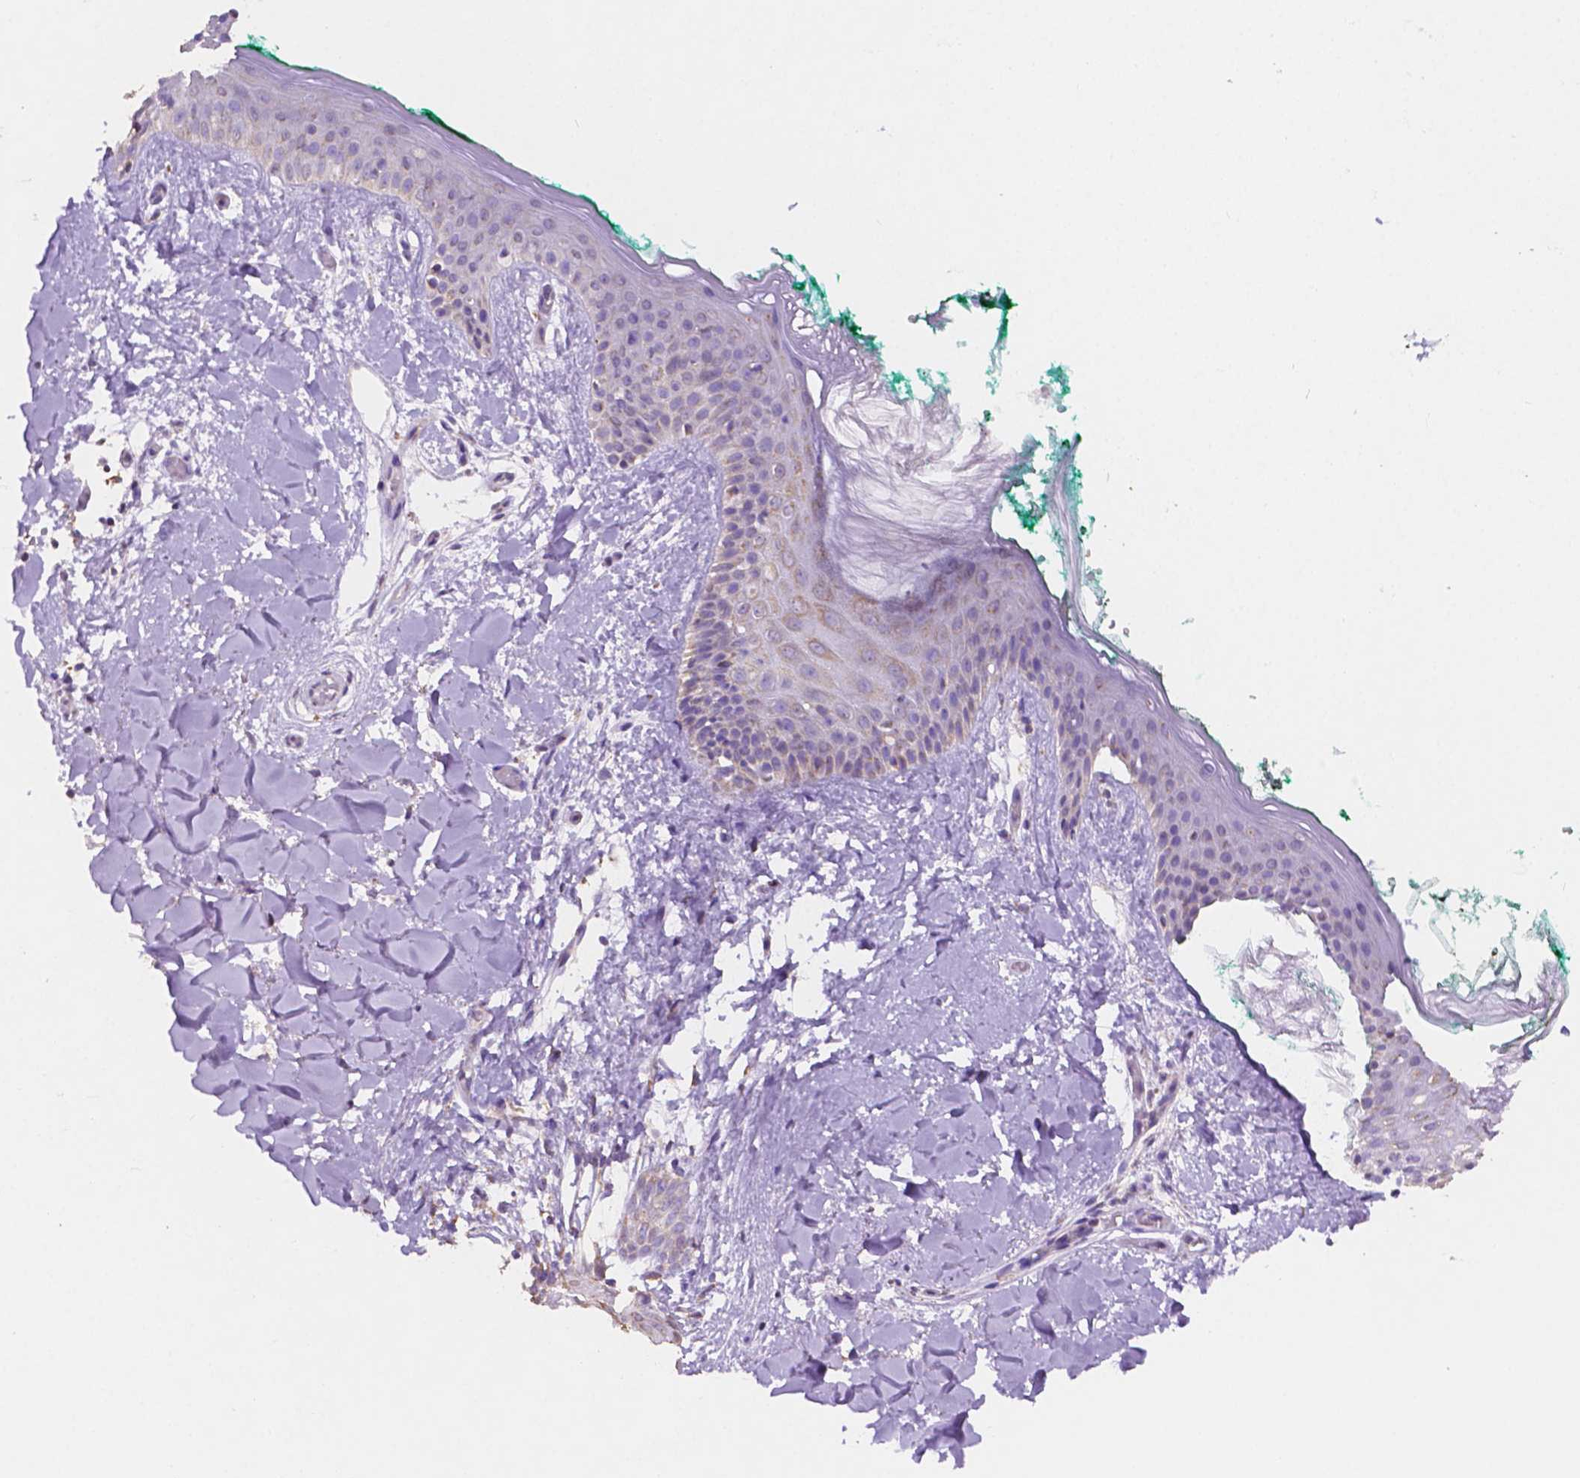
{"staining": {"intensity": "negative", "quantity": "none", "location": "none"}, "tissue": "skin", "cell_type": "Fibroblasts", "image_type": "normal", "snomed": [{"axis": "morphology", "description": "Normal tissue, NOS"}, {"axis": "topography", "description": "Skin"}], "caption": "A high-resolution micrograph shows immunohistochemistry staining of normal skin, which exhibits no significant expression in fibroblasts. (DAB immunohistochemistry with hematoxylin counter stain).", "gene": "TMEM130", "patient": {"sex": "female", "age": 34}}